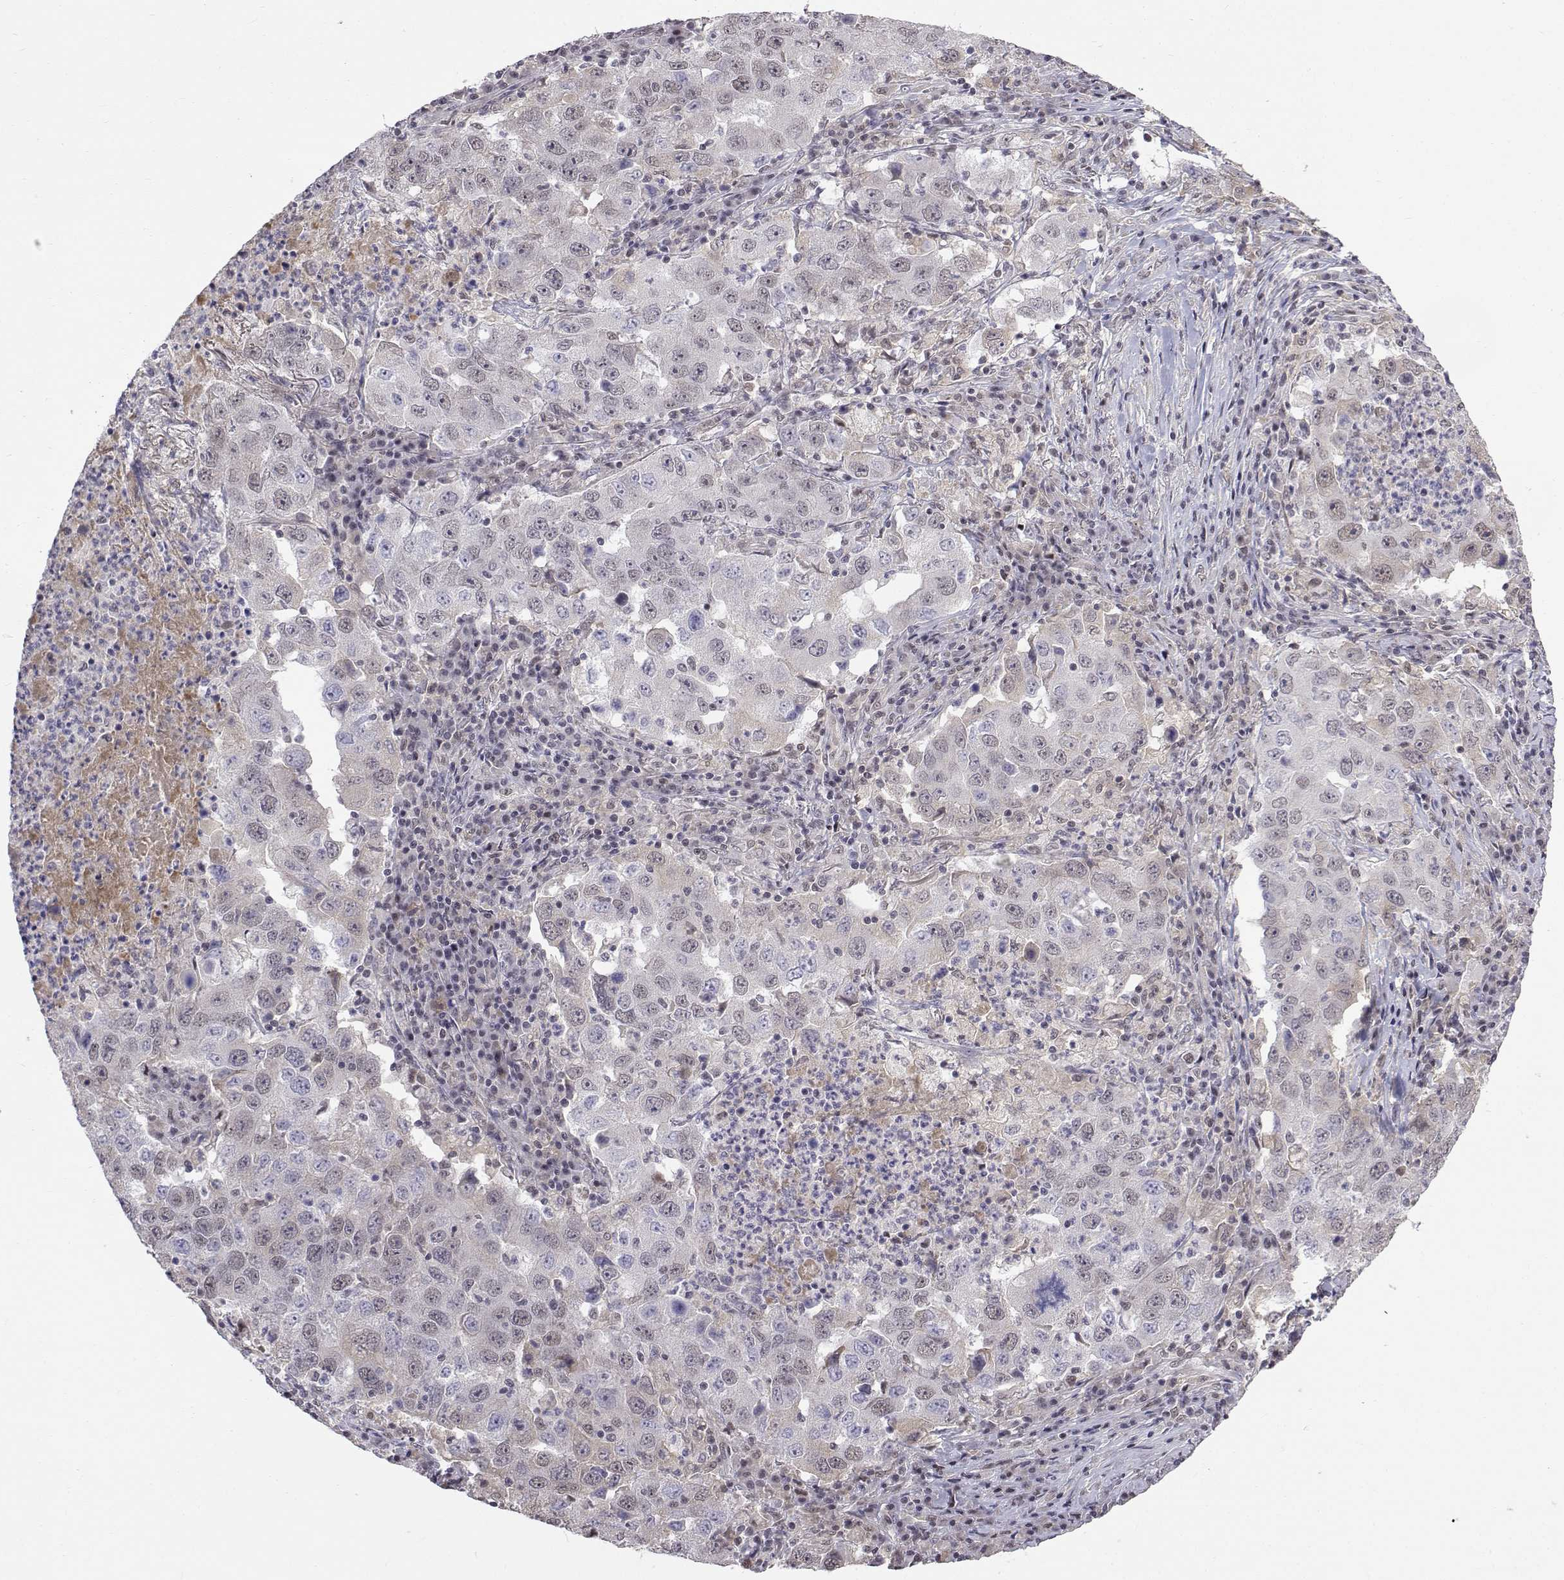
{"staining": {"intensity": "negative", "quantity": "none", "location": "none"}, "tissue": "lung cancer", "cell_type": "Tumor cells", "image_type": "cancer", "snomed": [{"axis": "morphology", "description": "Adenocarcinoma, NOS"}, {"axis": "topography", "description": "Lung"}], "caption": "This image is of lung cancer (adenocarcinoma) stained with immunohistochemistry to label a protein in brown with the nuclei are counter-stained blue. There is no positivity in tumor cells.", "gene": "ITGA7", "patient": {"sex": "male", "age": 73}}